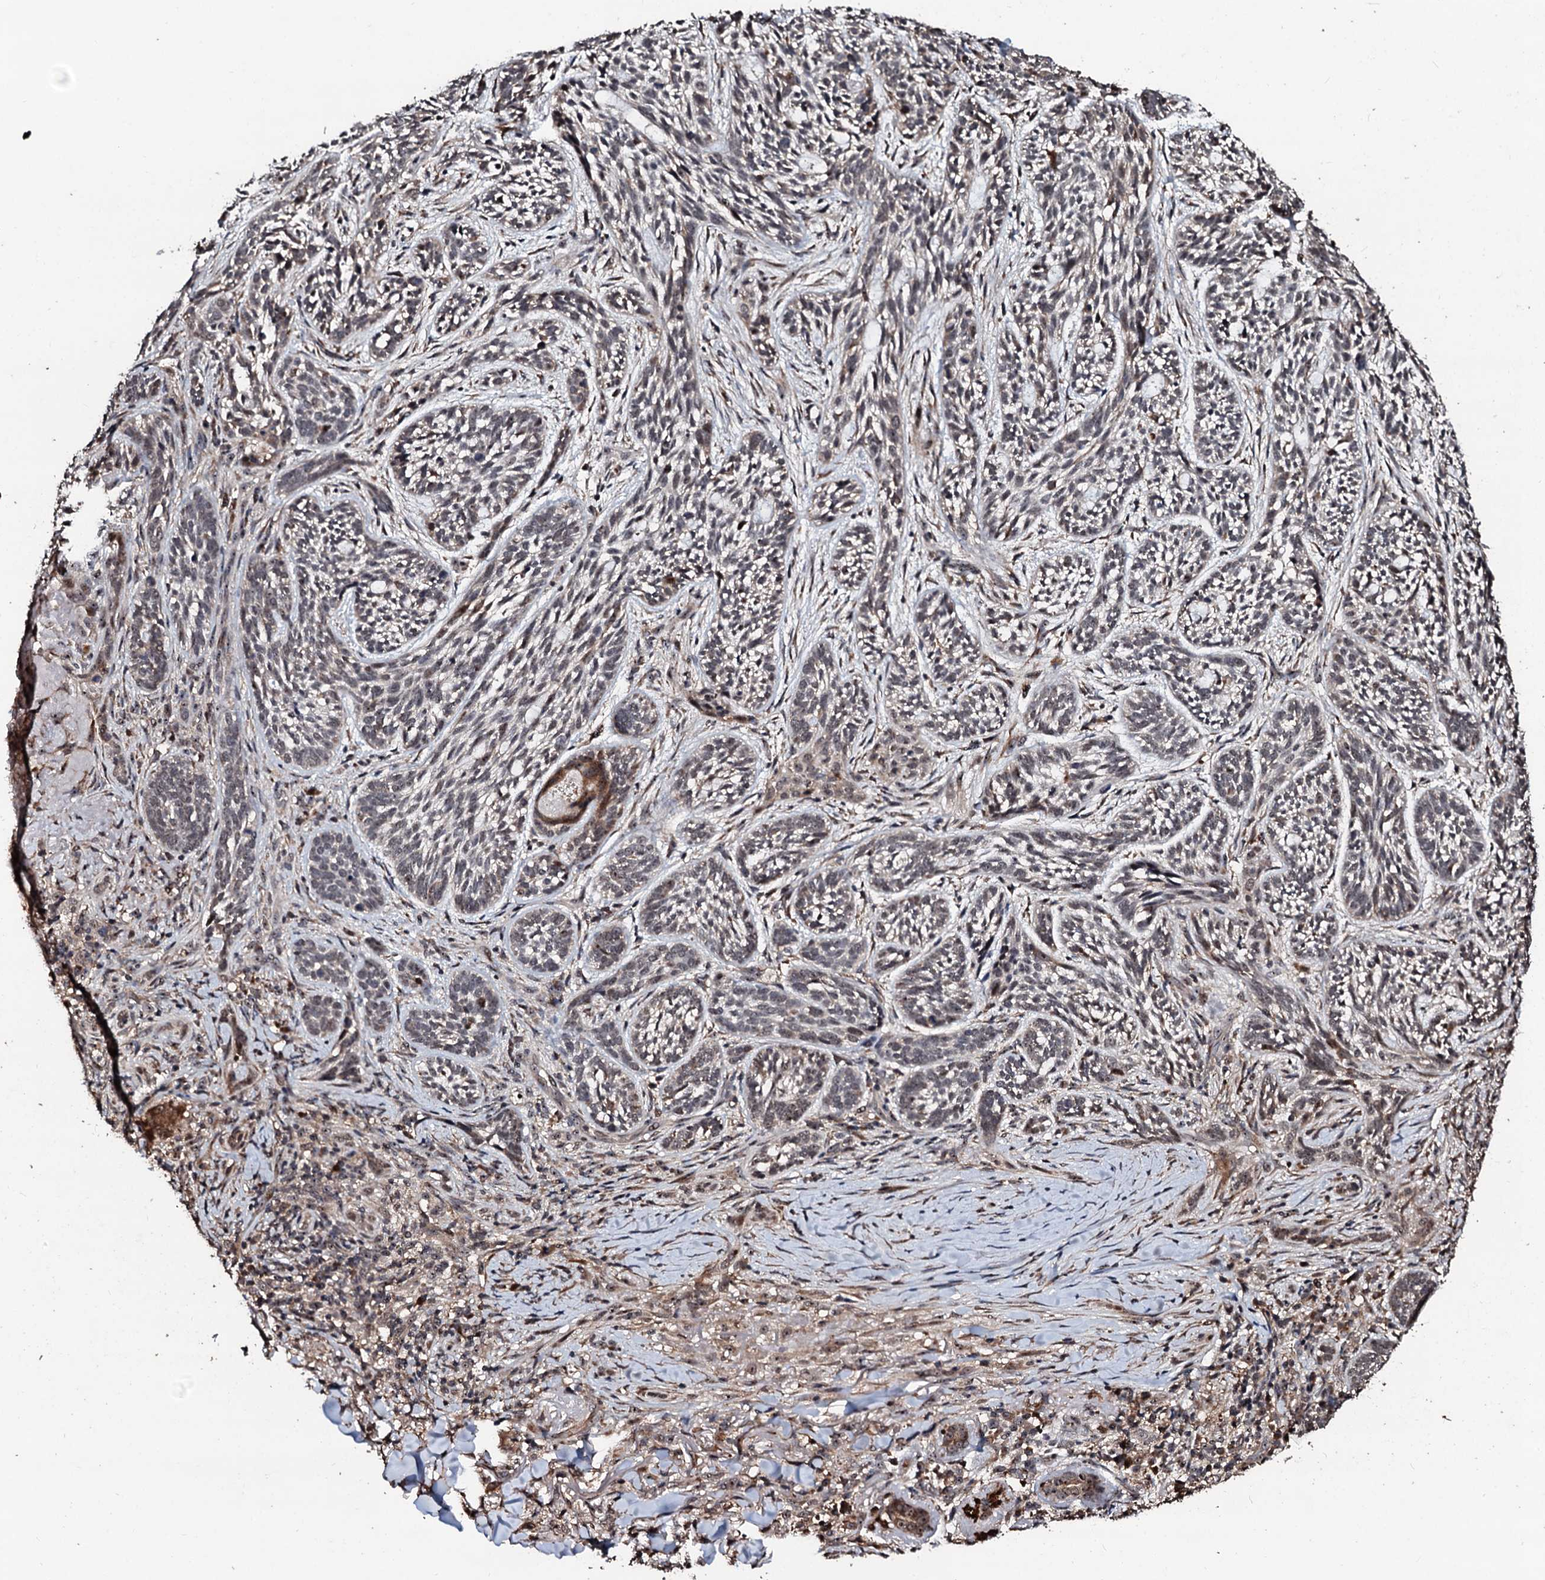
{"staining": {"intensity": "weak", "quantity": "<25%", "location": "cytoplasmic/membranous,nuclear"}, "tissue": "skin cancer", "cell_type": "Tumor cells", "image_type": "cancer", "snomed": [{"axis": "morphology", "description": "Basal cell carcinoma"}, {"axis": "topography", "description": "Skin"}], "caption": "DAB immunohistochemical staining of skin cancer (basal cell carcinoma) shows no significant expression in tumor cells.", "gene": "SUPT7L", "patient": {"sex": "male", "age": 71}}